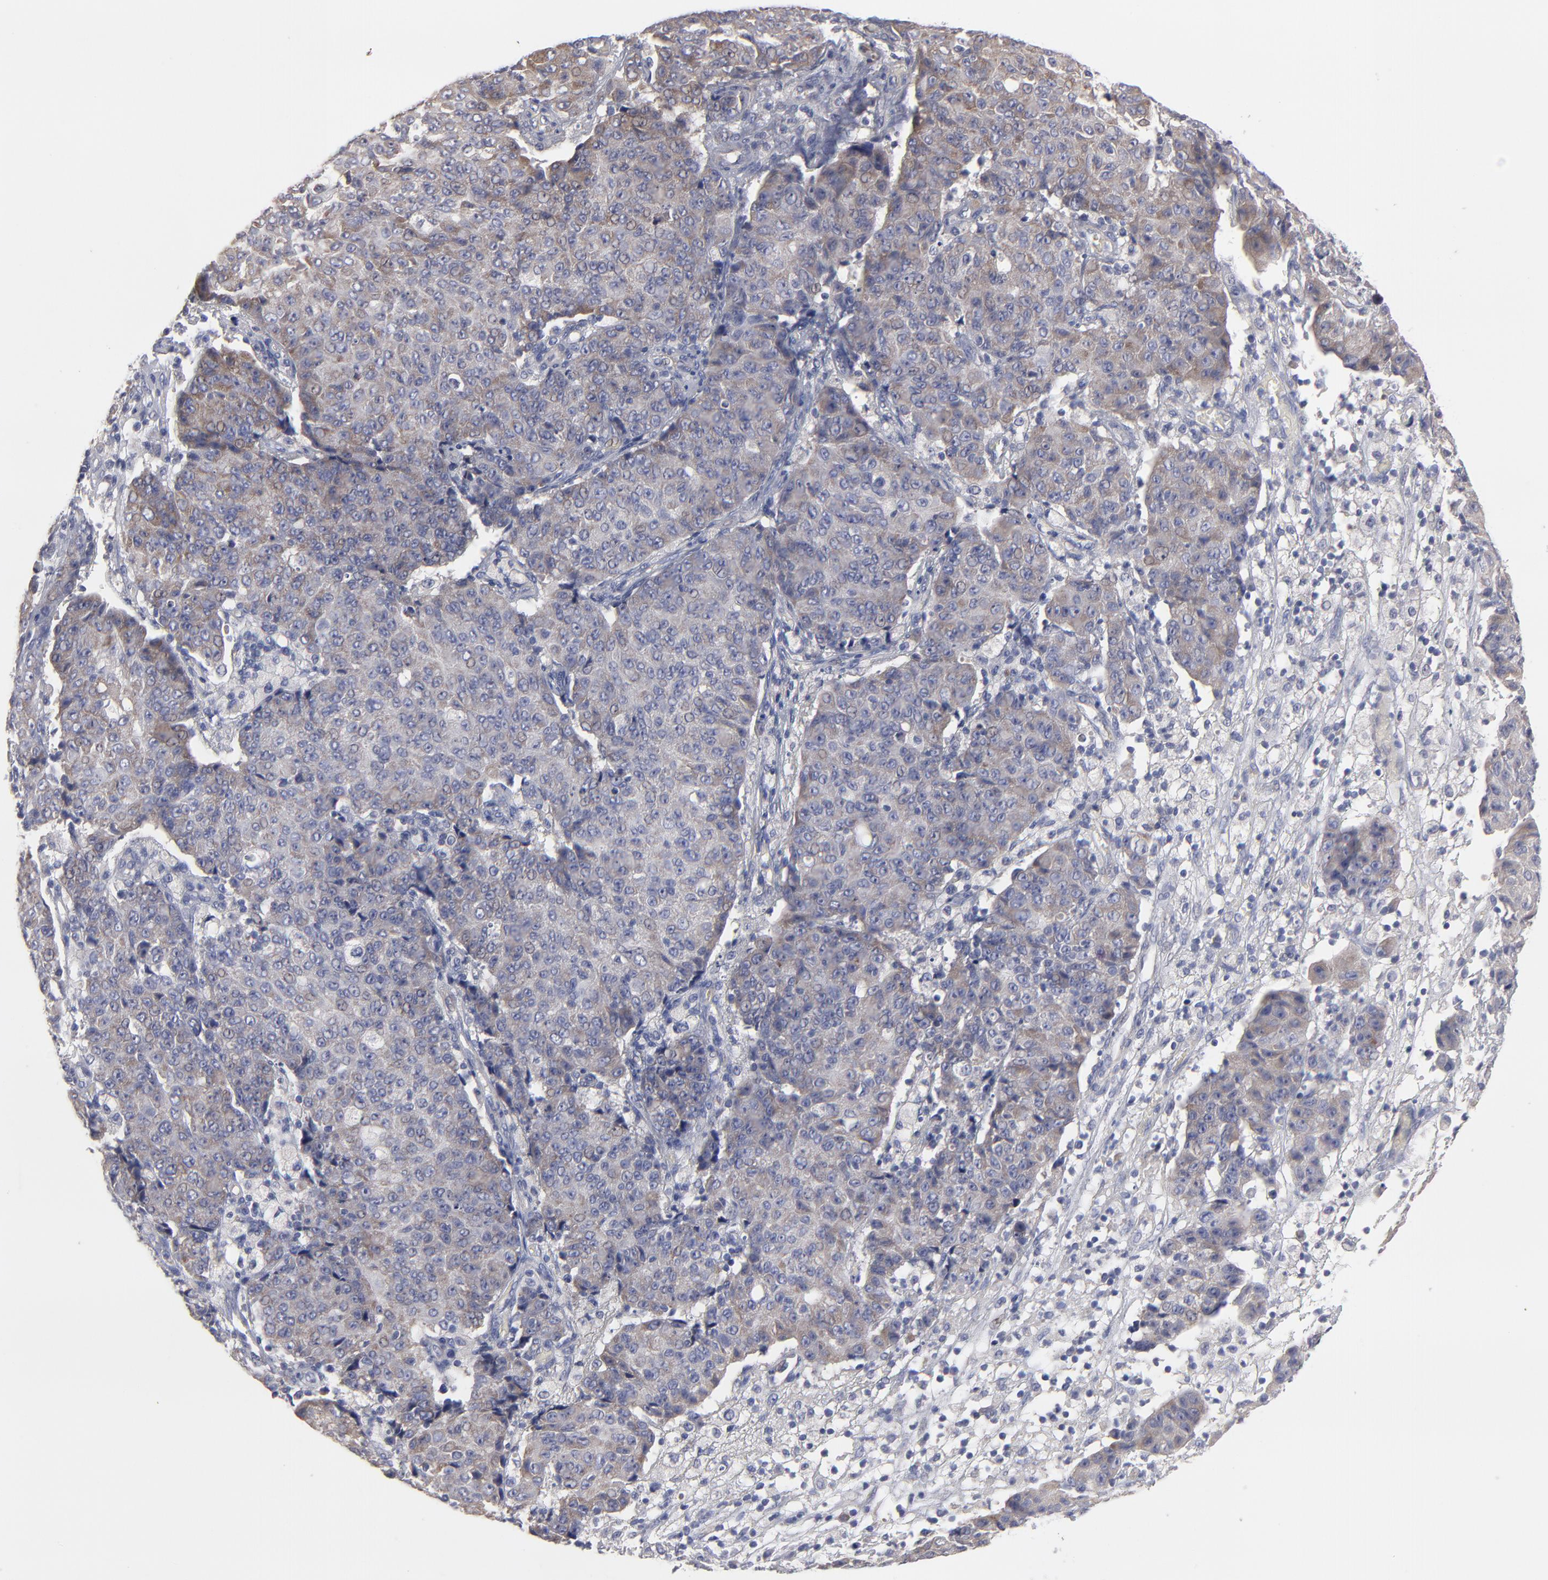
{"staining": {"intensity": "weak", "quantity": ">75%", "location": "cytoplasmic/membranous"}, "tissue": "ovarian cancer", "cell_type": "Tumor cells", "image_type": "cancer", "snomed": [{"axis": "morphology", "description": "Carcinoma, endometroid"}, {"axis": "topography", "description": "Ovary"}], "caption": "This is an image of immunohistochemistry (IHC) staining of ovarian cancer, which shows weak expression in the cytoplasmic/membranous of tumor cells.", "gene": "CCDC80", "patient": {"sex": "female", "age": 42}}